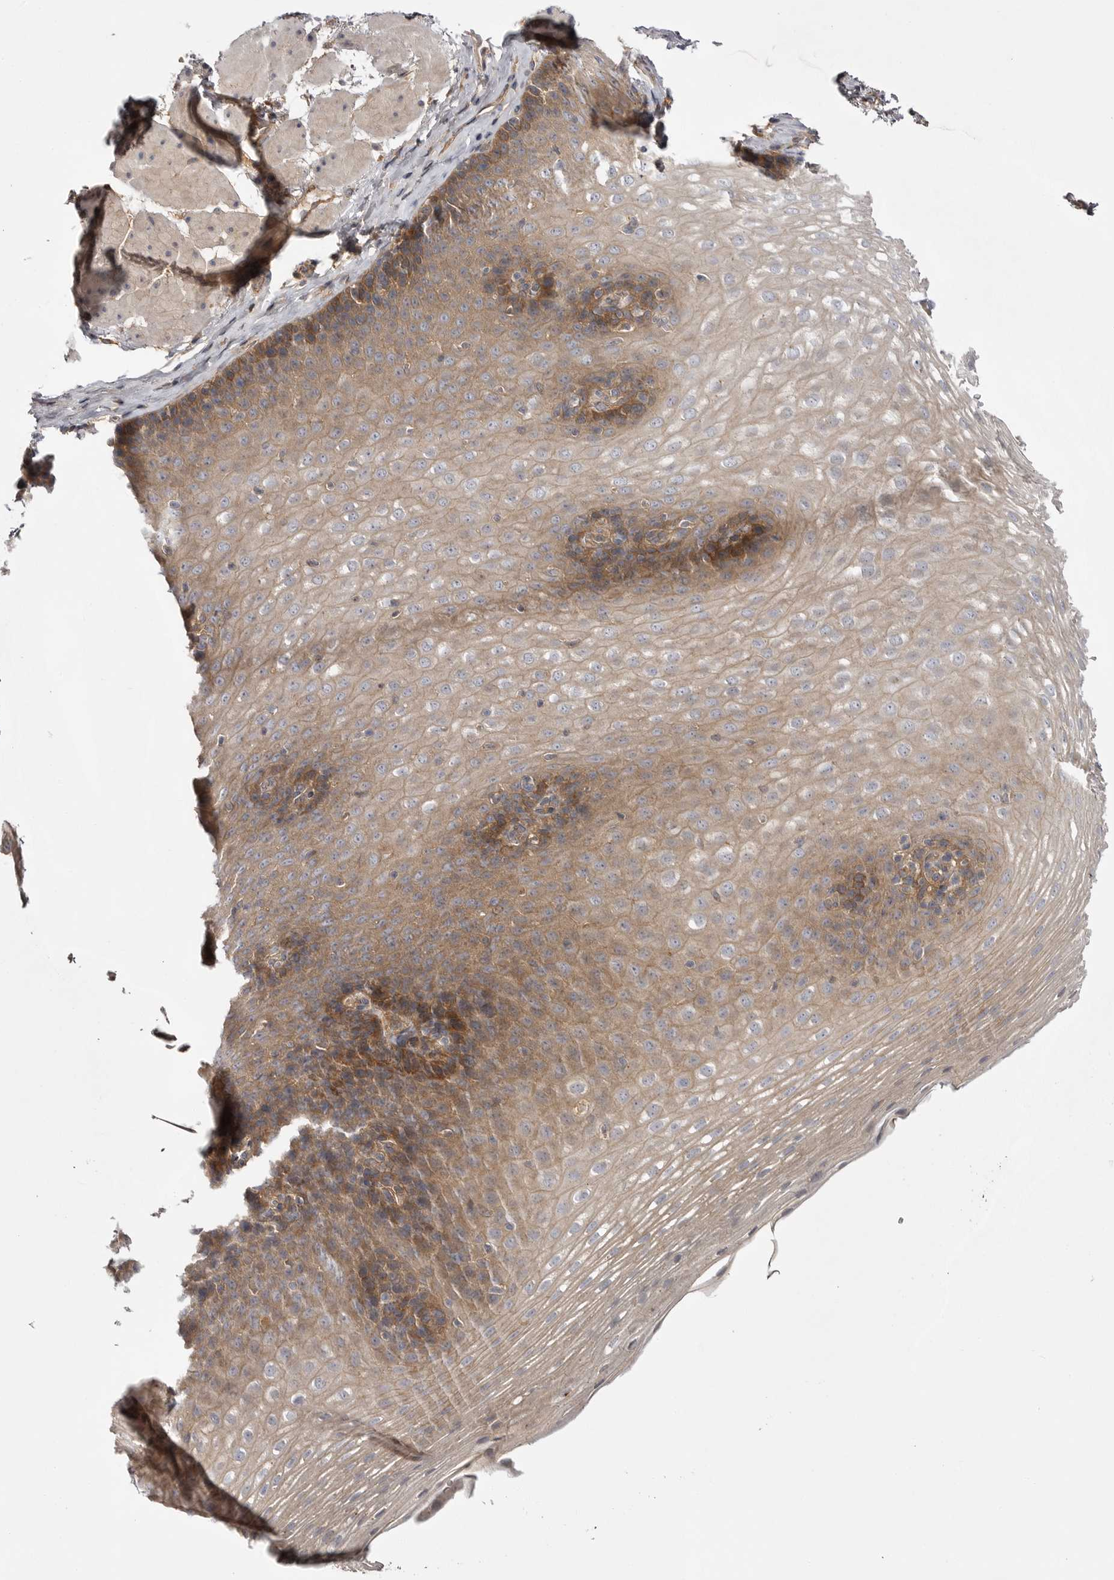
{"staining": {"intensity": "moderate", "quantity": "25%-75%", "location": "cytoplasmic/membranous"}, "tissue": "esophagus", "cell_type": "Squamous epithelial cells", "image_type": "normal", "snomed": [{"axis": "morphology", "description": "Normal tissue, NOS"}, {"axis": "topography", "description": "Esophagus"}], "caption": "Immunohistochemical staining of unremarkable esophagus demonstrates medium levels of moderate cytoplasmic/membranous expression in about 25%-75% of squamous epithelial cells. (DAB (3,3'-diaminobenzidine) = brown stain, brightfield microscopy at high magnification).", "gene": "OSBPL9", "patient": {"sex": "female", "age": 66}}